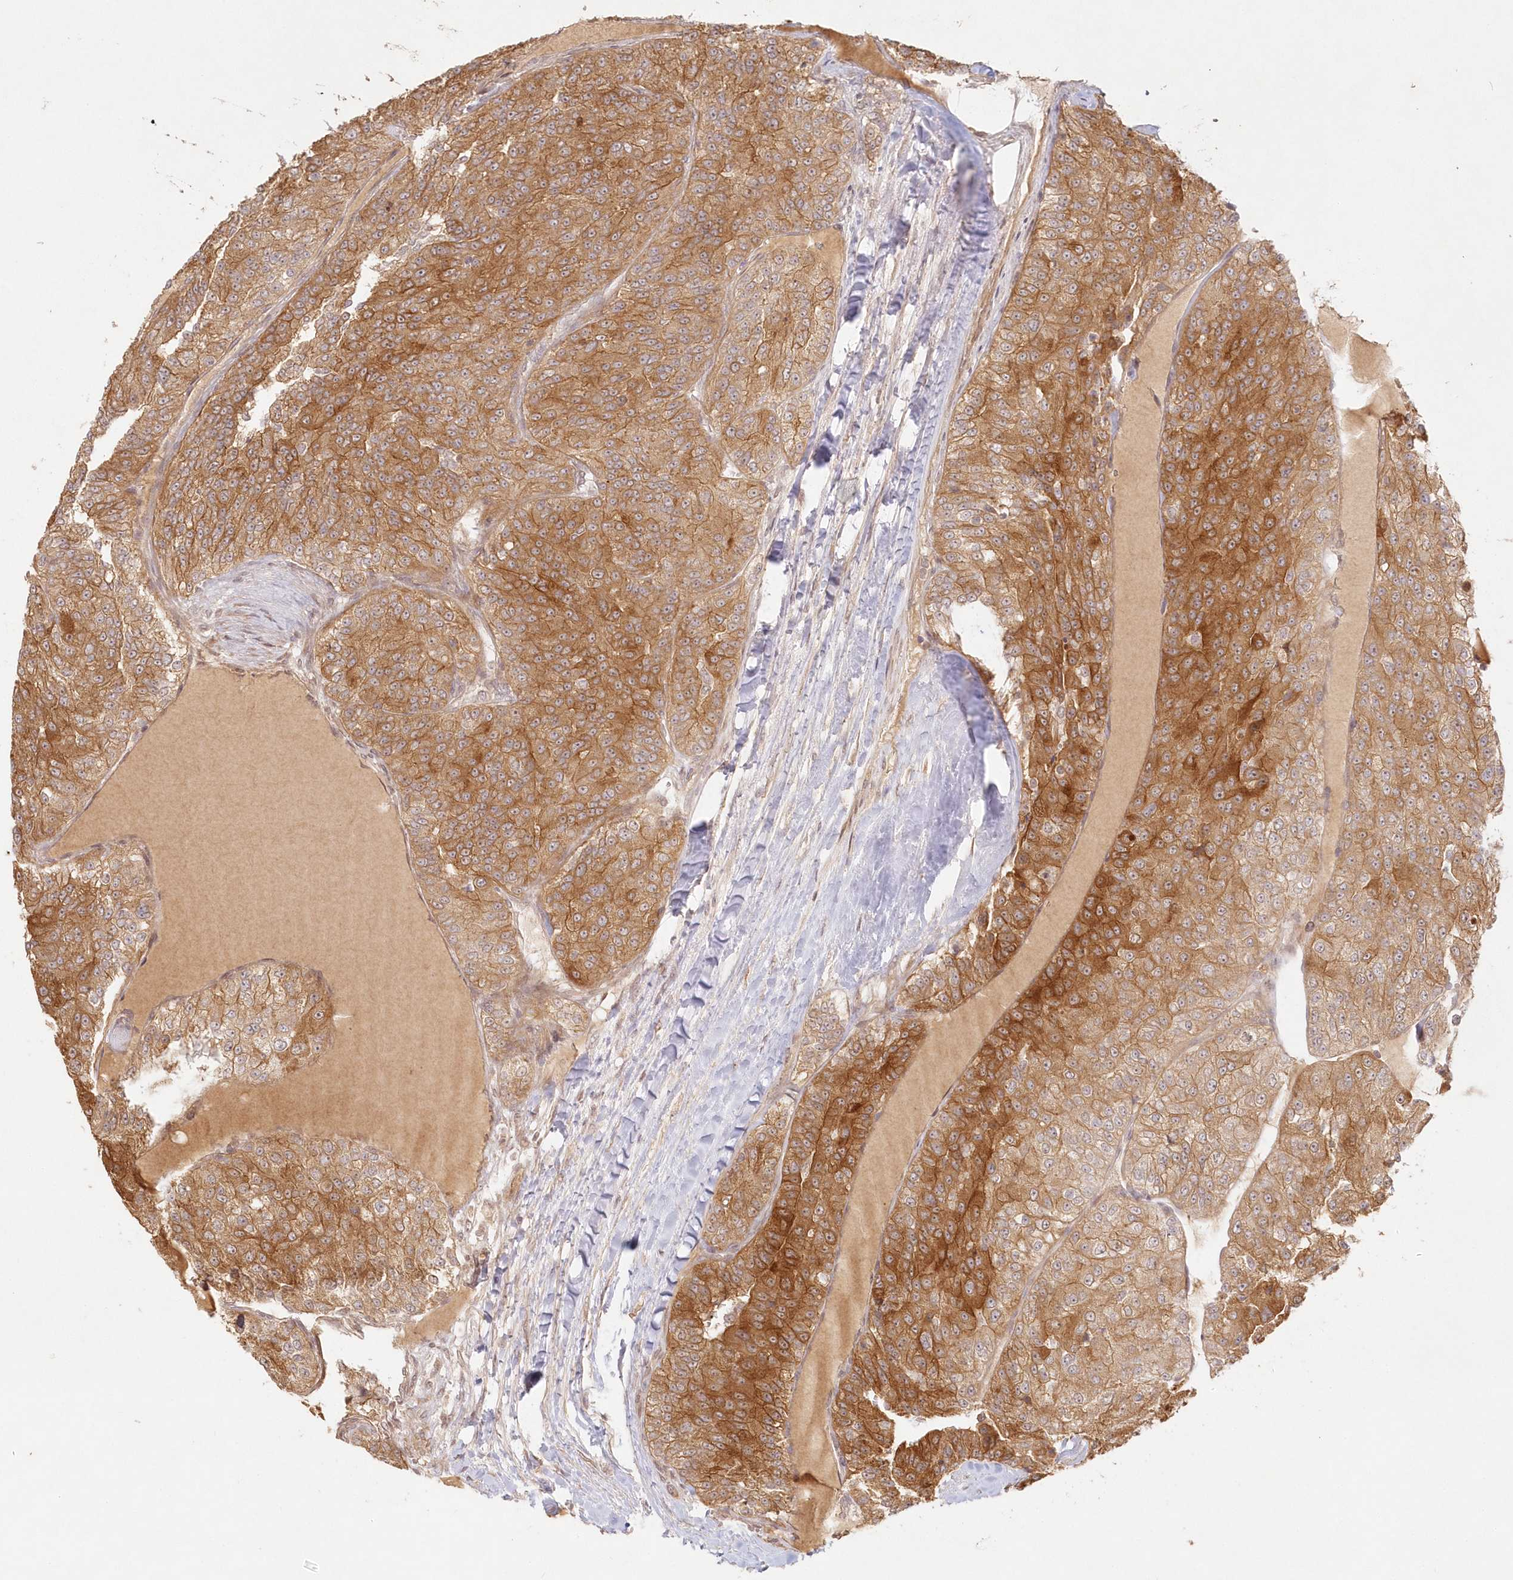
{"staining": {"intensity": "strong", "quantity": ">75%", "location": "cytoplasmic/membranous"}, "tissue": "renal cancer", "cell_type": "Tumor cells", "image_type": "cancer", "snomed": [{"axis": "morphology", "description": "Adenocarcinoma, NOS"}, {"axis": "topography", "description": "Kidney"}], "caption": "This micrograph reveals immunohistochemistry staining of renal cancer (adenocarcinoma), with high strong cytoplasmic/membranous expression in about >75% of tumor cells.", "gene": "KIAA0232", "patient": {"sex": "female", "age": 63}}